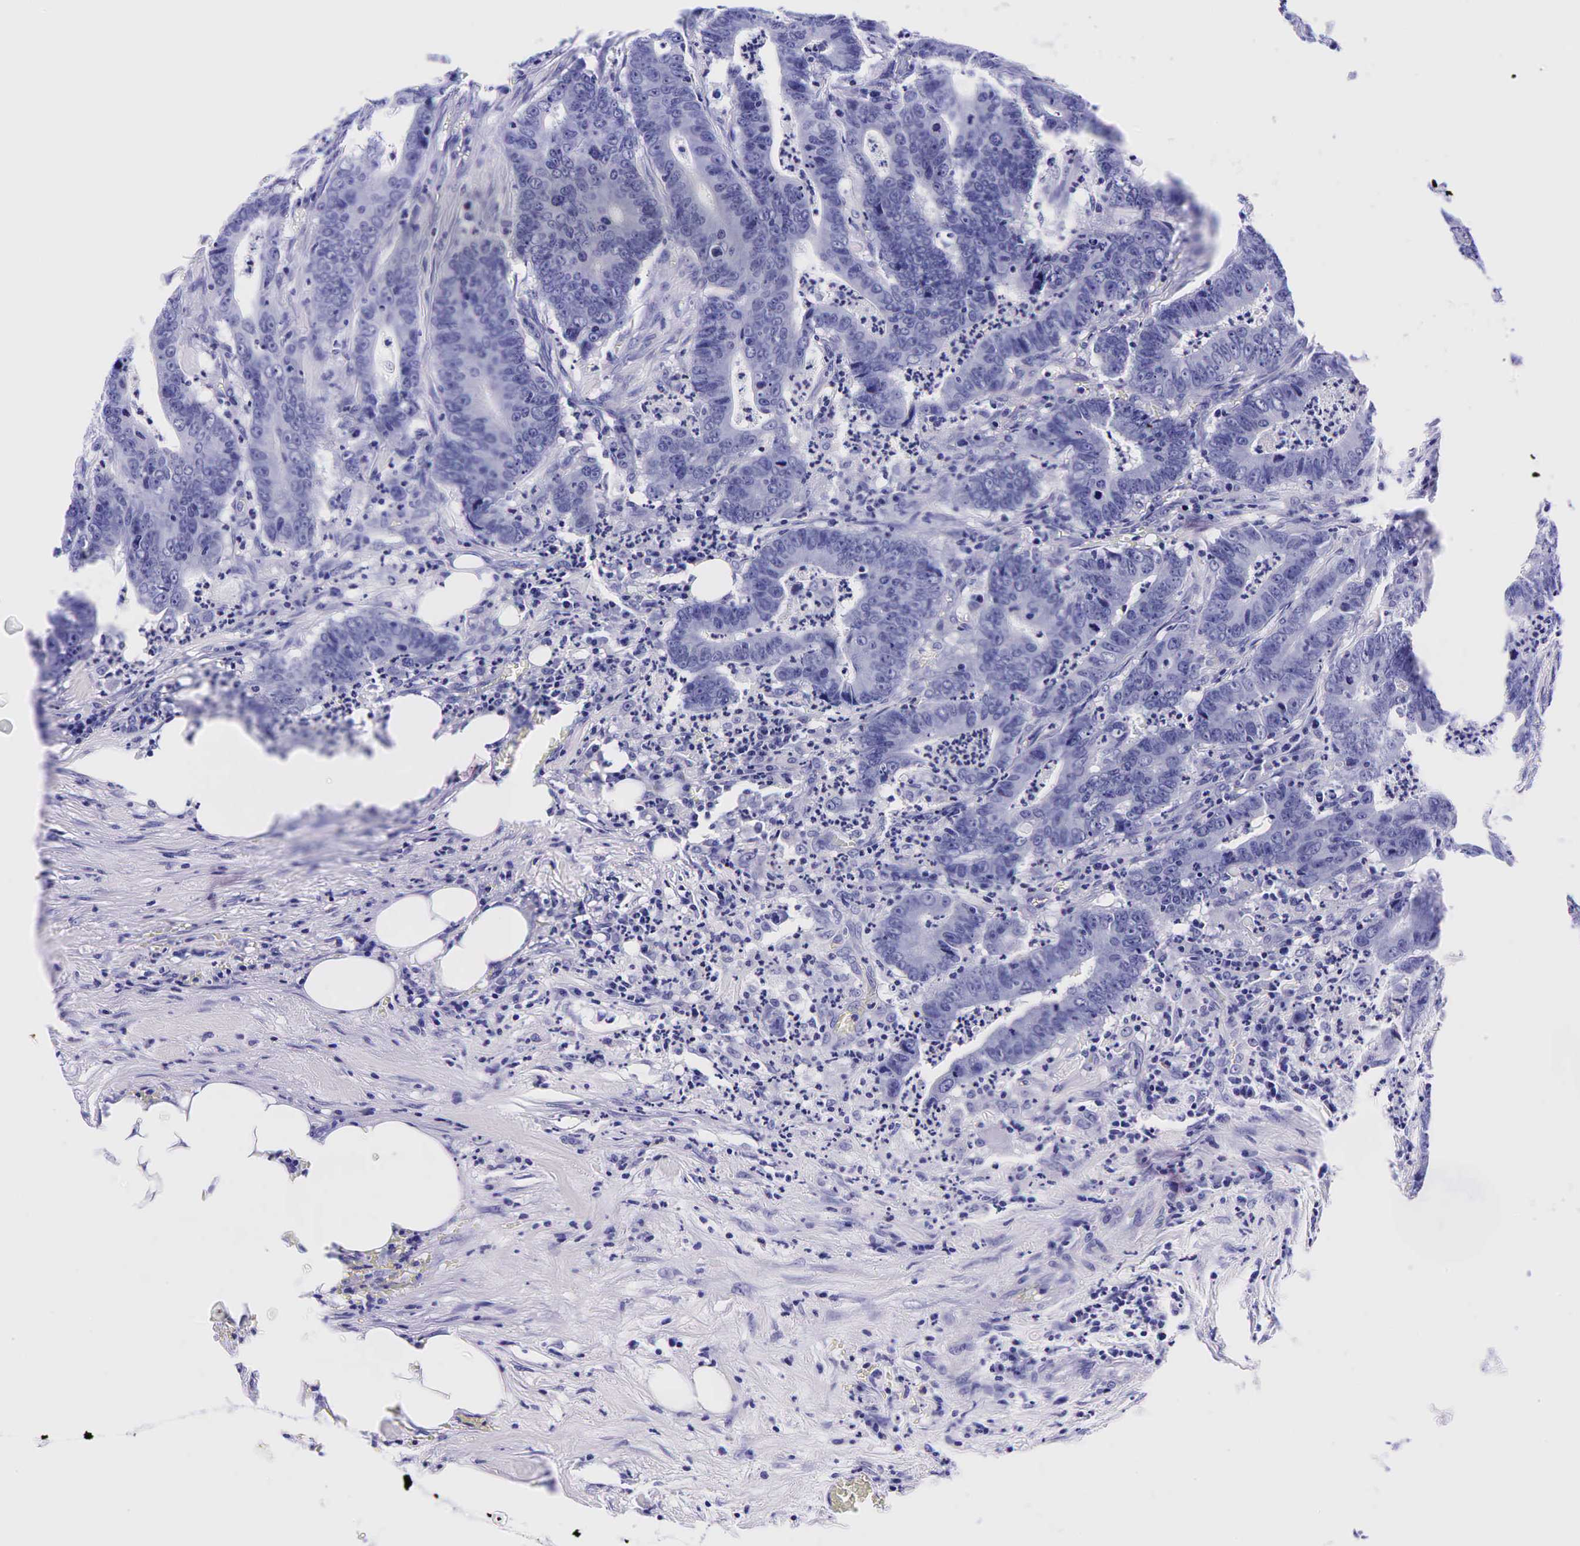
{"staining": {"intensity": "negative", "quantity": "none", "location": "none"}, "tissue": "colorectal cancer", "cell_type": "Tumor cells", "image_type": "cancer", "snomed": [{"axis": "morphology", "description": "Adenocarcinoma, NOS"}, {"axis": "topography", "description": "Colon"}], "caption": "The photomicrograph exhibits no staining of tumor cells in colorectal cancer.", "gene": "GCG", "patient": {"sex": "female", "age": 76}}